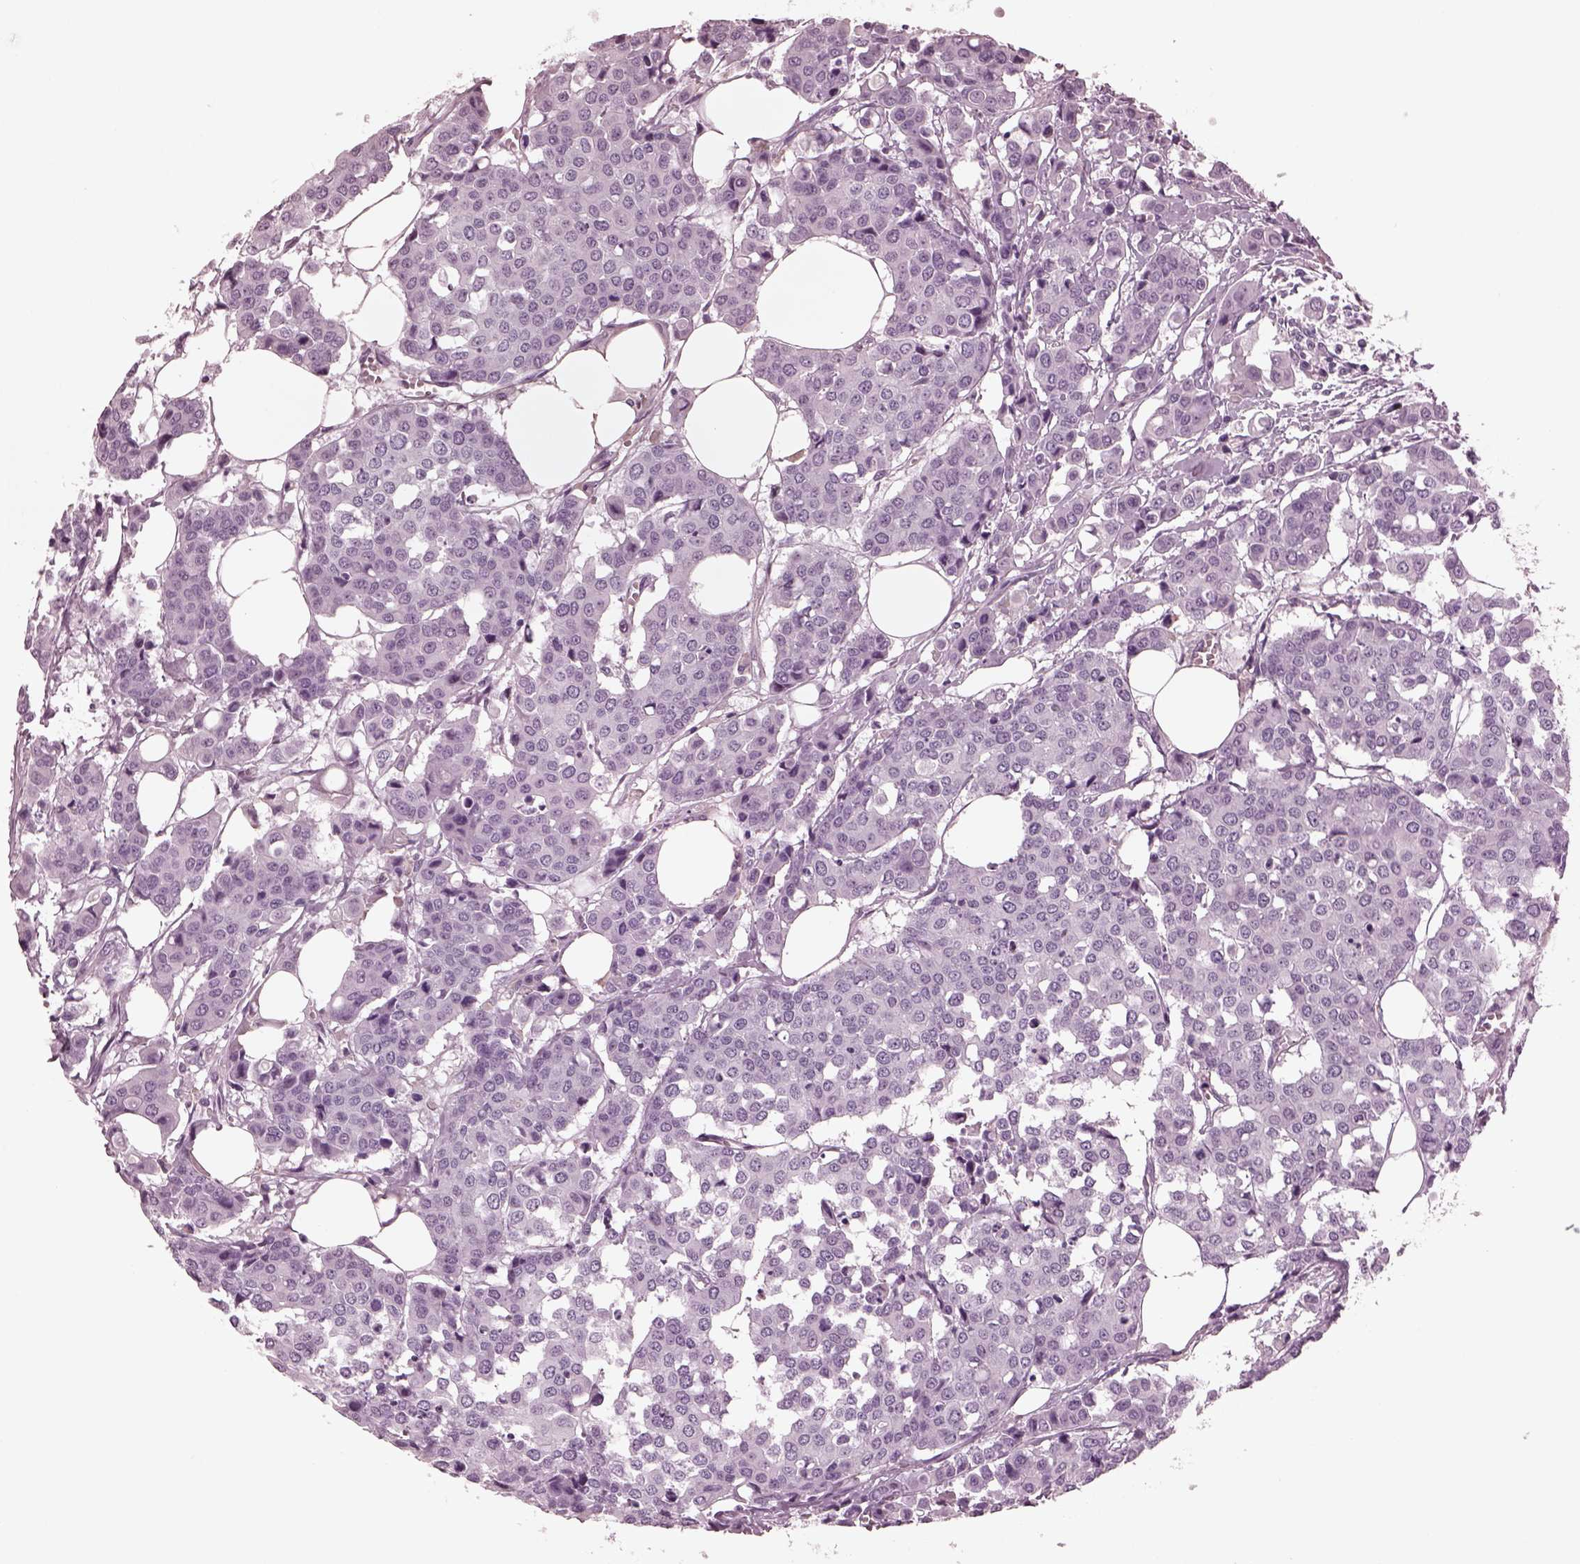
{"staining": {"intensity": "negative", "quantity": "none", "location": "none"}, "tissue": "carcinoid", "cell_type": "Tumor cells", "image_type": "cancer", "snomed": [{"axis": "morphology", "description": "Carcinoid, malignant, NOS"}, {"axis": "topography", "description": "Colon"}], "caption": "IHC of carcinoid (malignant) reveals no expression in tumor cells.", "gene": "CGA", "patient": {"sex": "male", "age": 81}}